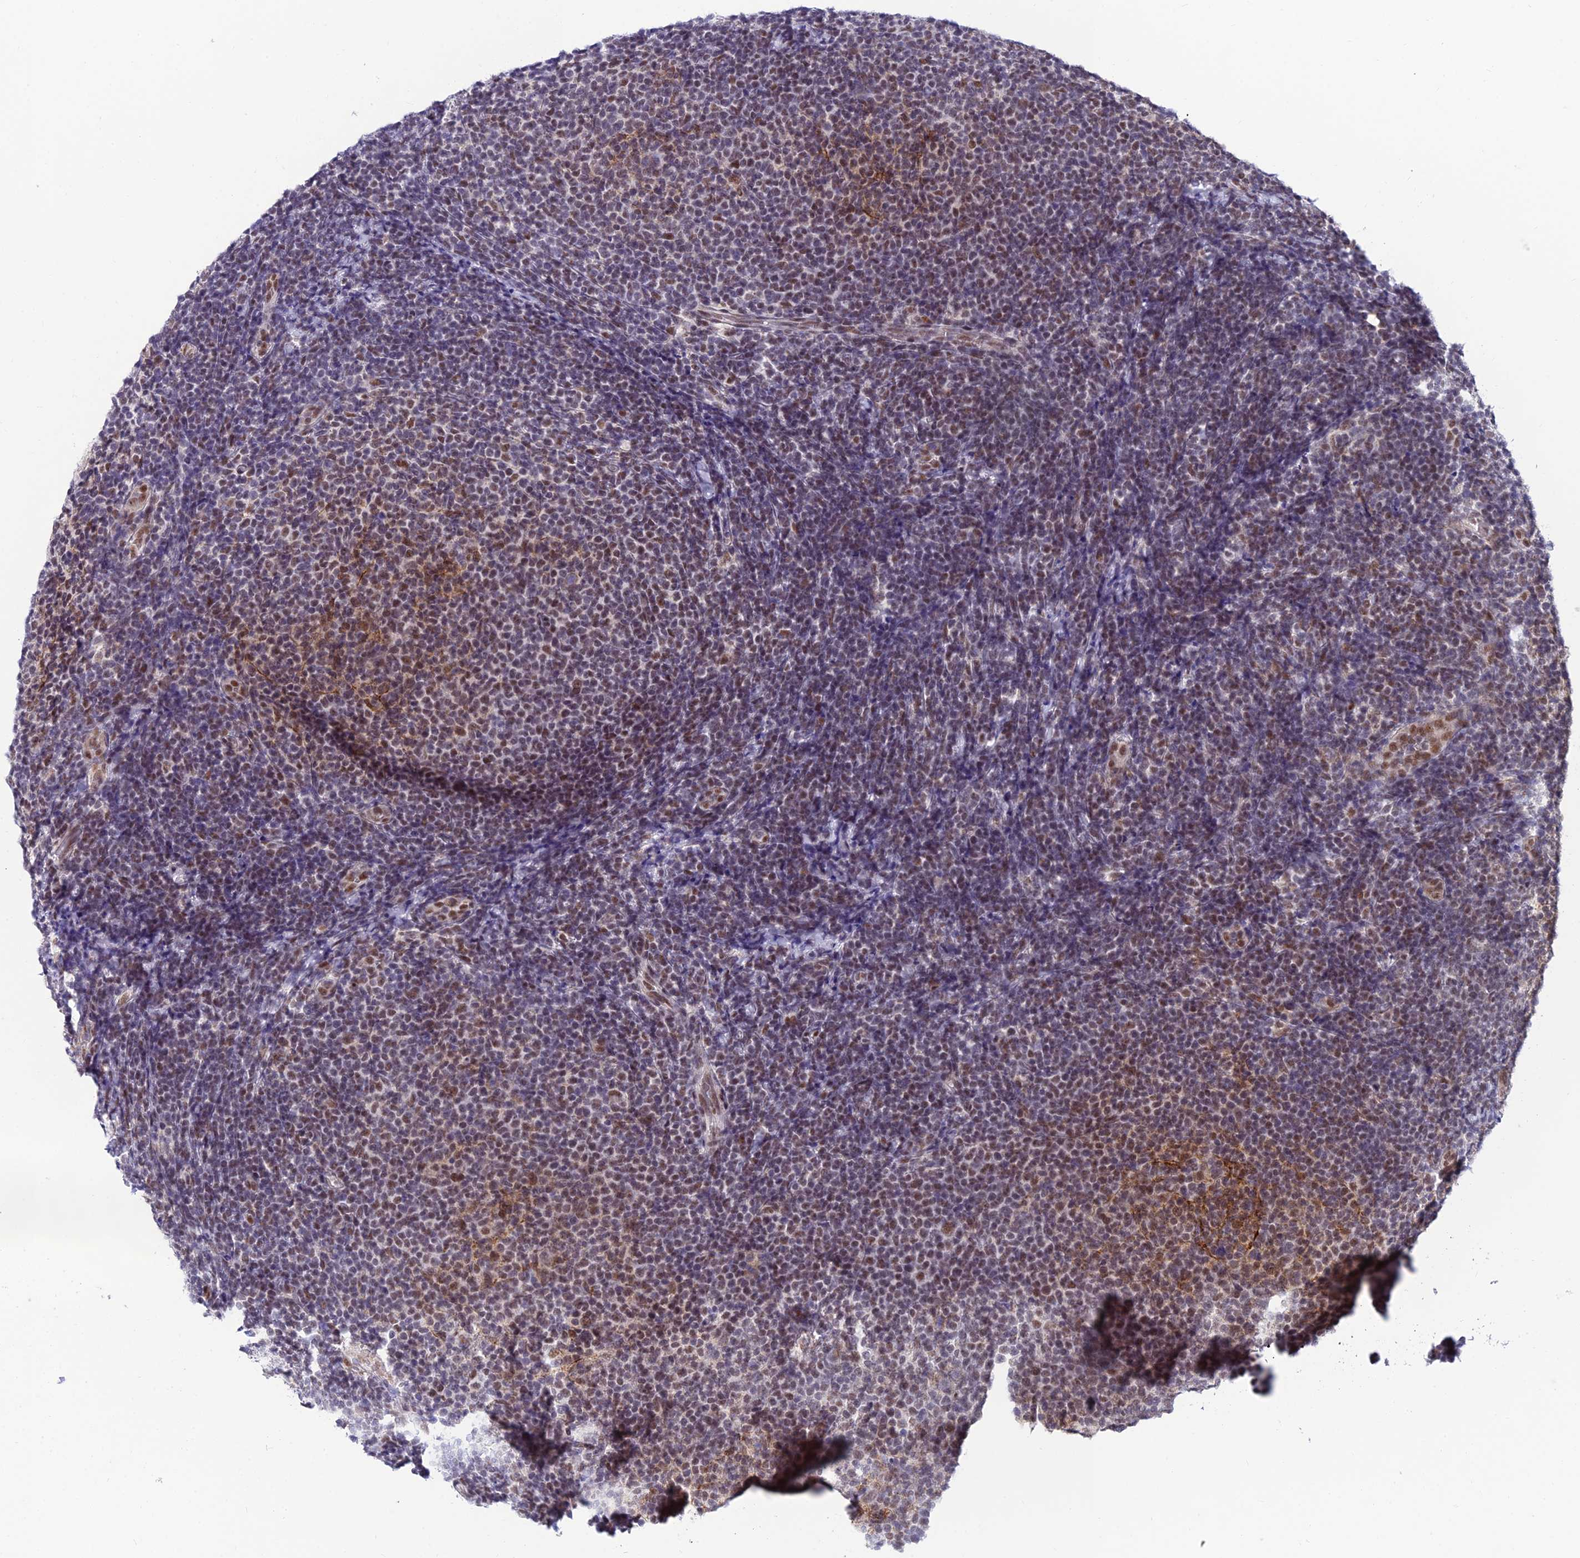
{"staining": {"intensity": "moderate", "quantity": "25%-75%", "location": "nuclear"}, "tissue": "lymphoma", "cell_type": "Tumor cells", "image_type": "cancer", "snomed": [{"axis": "morphology", "description": "Malignant lymphoma, non-Hodgkin's type, Low grade"}, {"axis": "topography", "description": "Lymph node"}], "caption": "Lymphoma stained with immunohistochemistry (IHC) reveals moderate nuclear expression in approximately 25%-75% of tumor cells.", "gene": "C2orf49", "patient": {"sex": "male", "age": 66}}